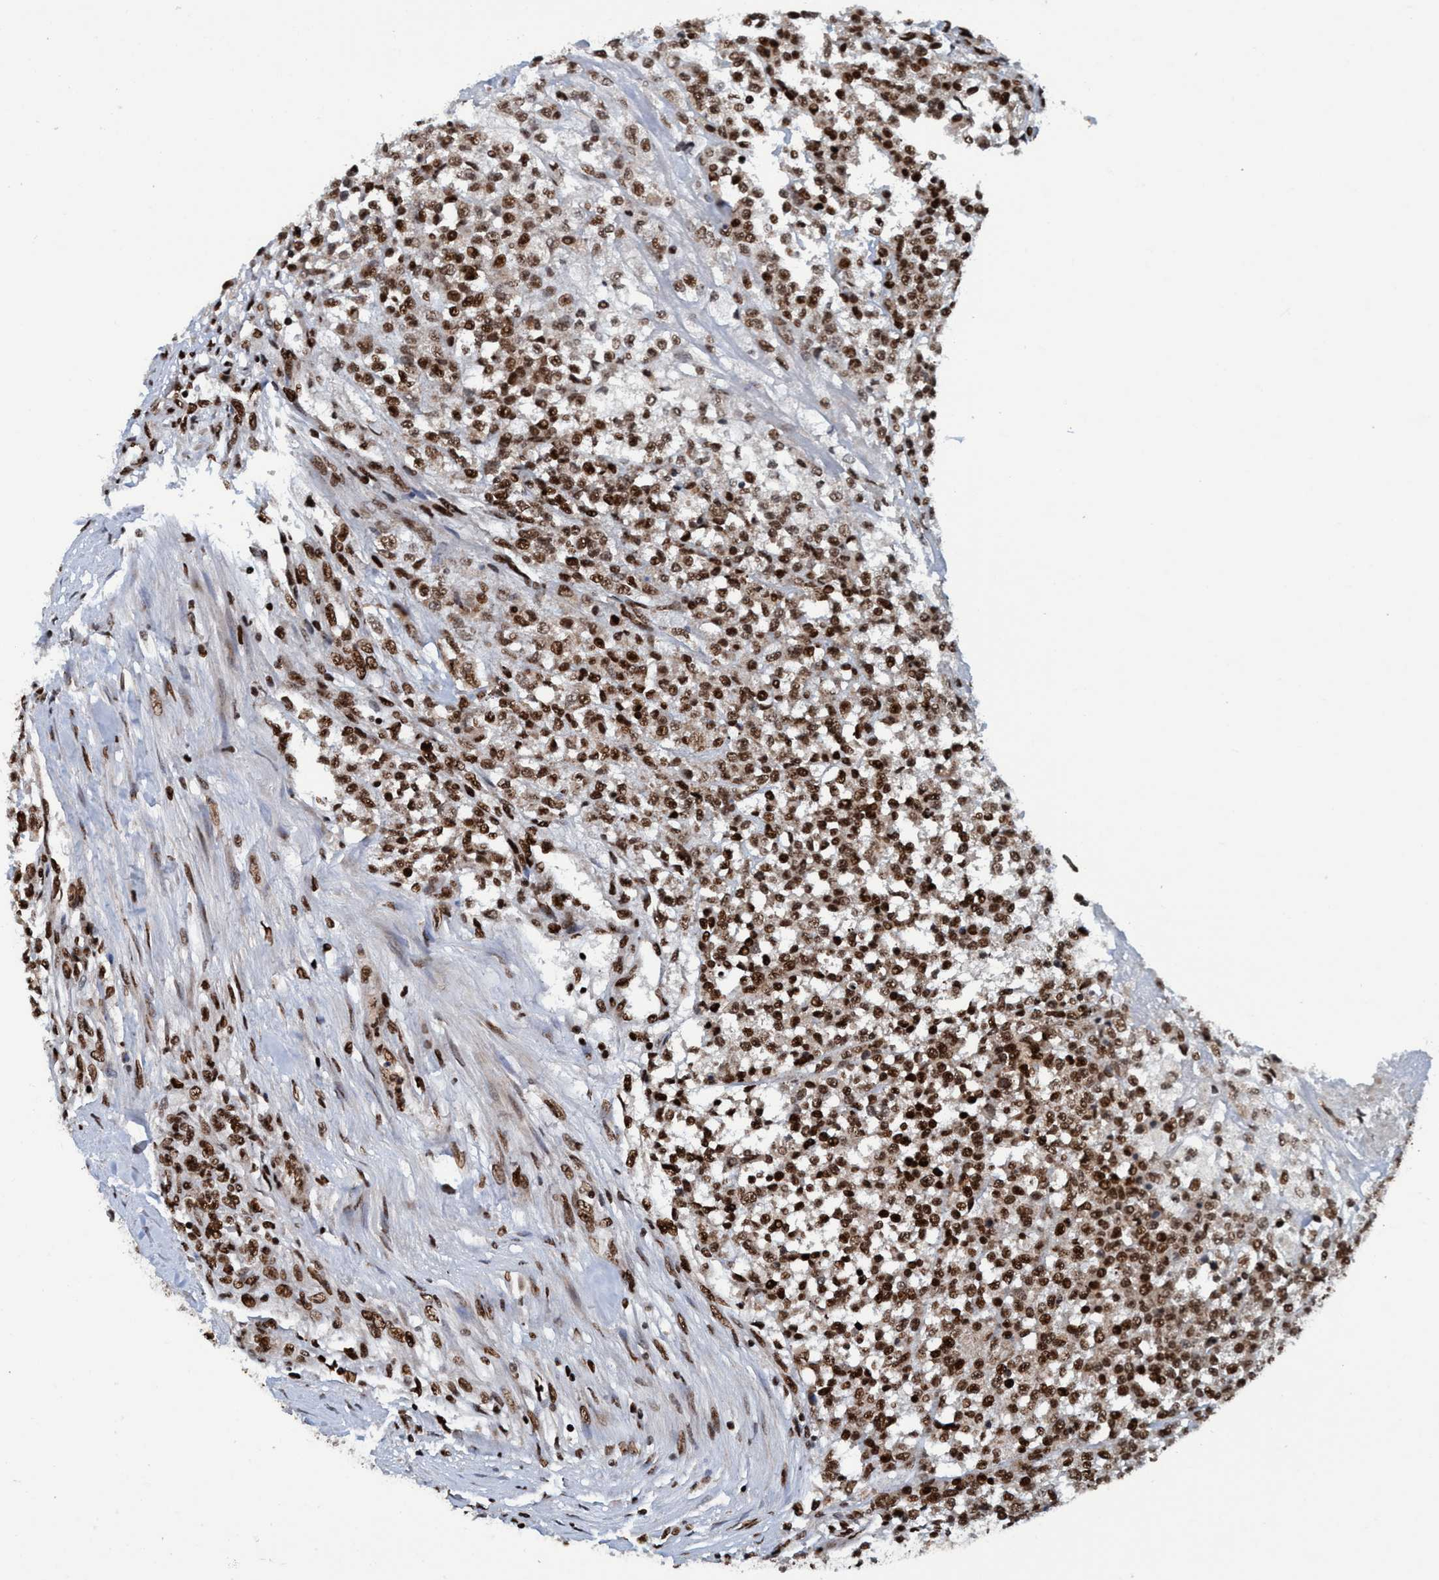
{"staining": {"intensity": "strong", "quantity": ">75%", "location": "nuclear"}, "tissue": "testis cancer", "cell_type": "Tumor cells", "image_type": "cancer", "snomed": [{"axis": "morphology", "description": "Seminoma, NOS"}, {"axis": "topography", "description": "Testis"}], "caption": "DAB (3,3'-diaminobenzidine) immunohistochemical staining of human testis cancer (seminoma) exhibits strong nuclear protein staining in approximately >75% of tumor cells.", "gene": "TOPBP1", "patient": {"sex": "male", "age": 59}}